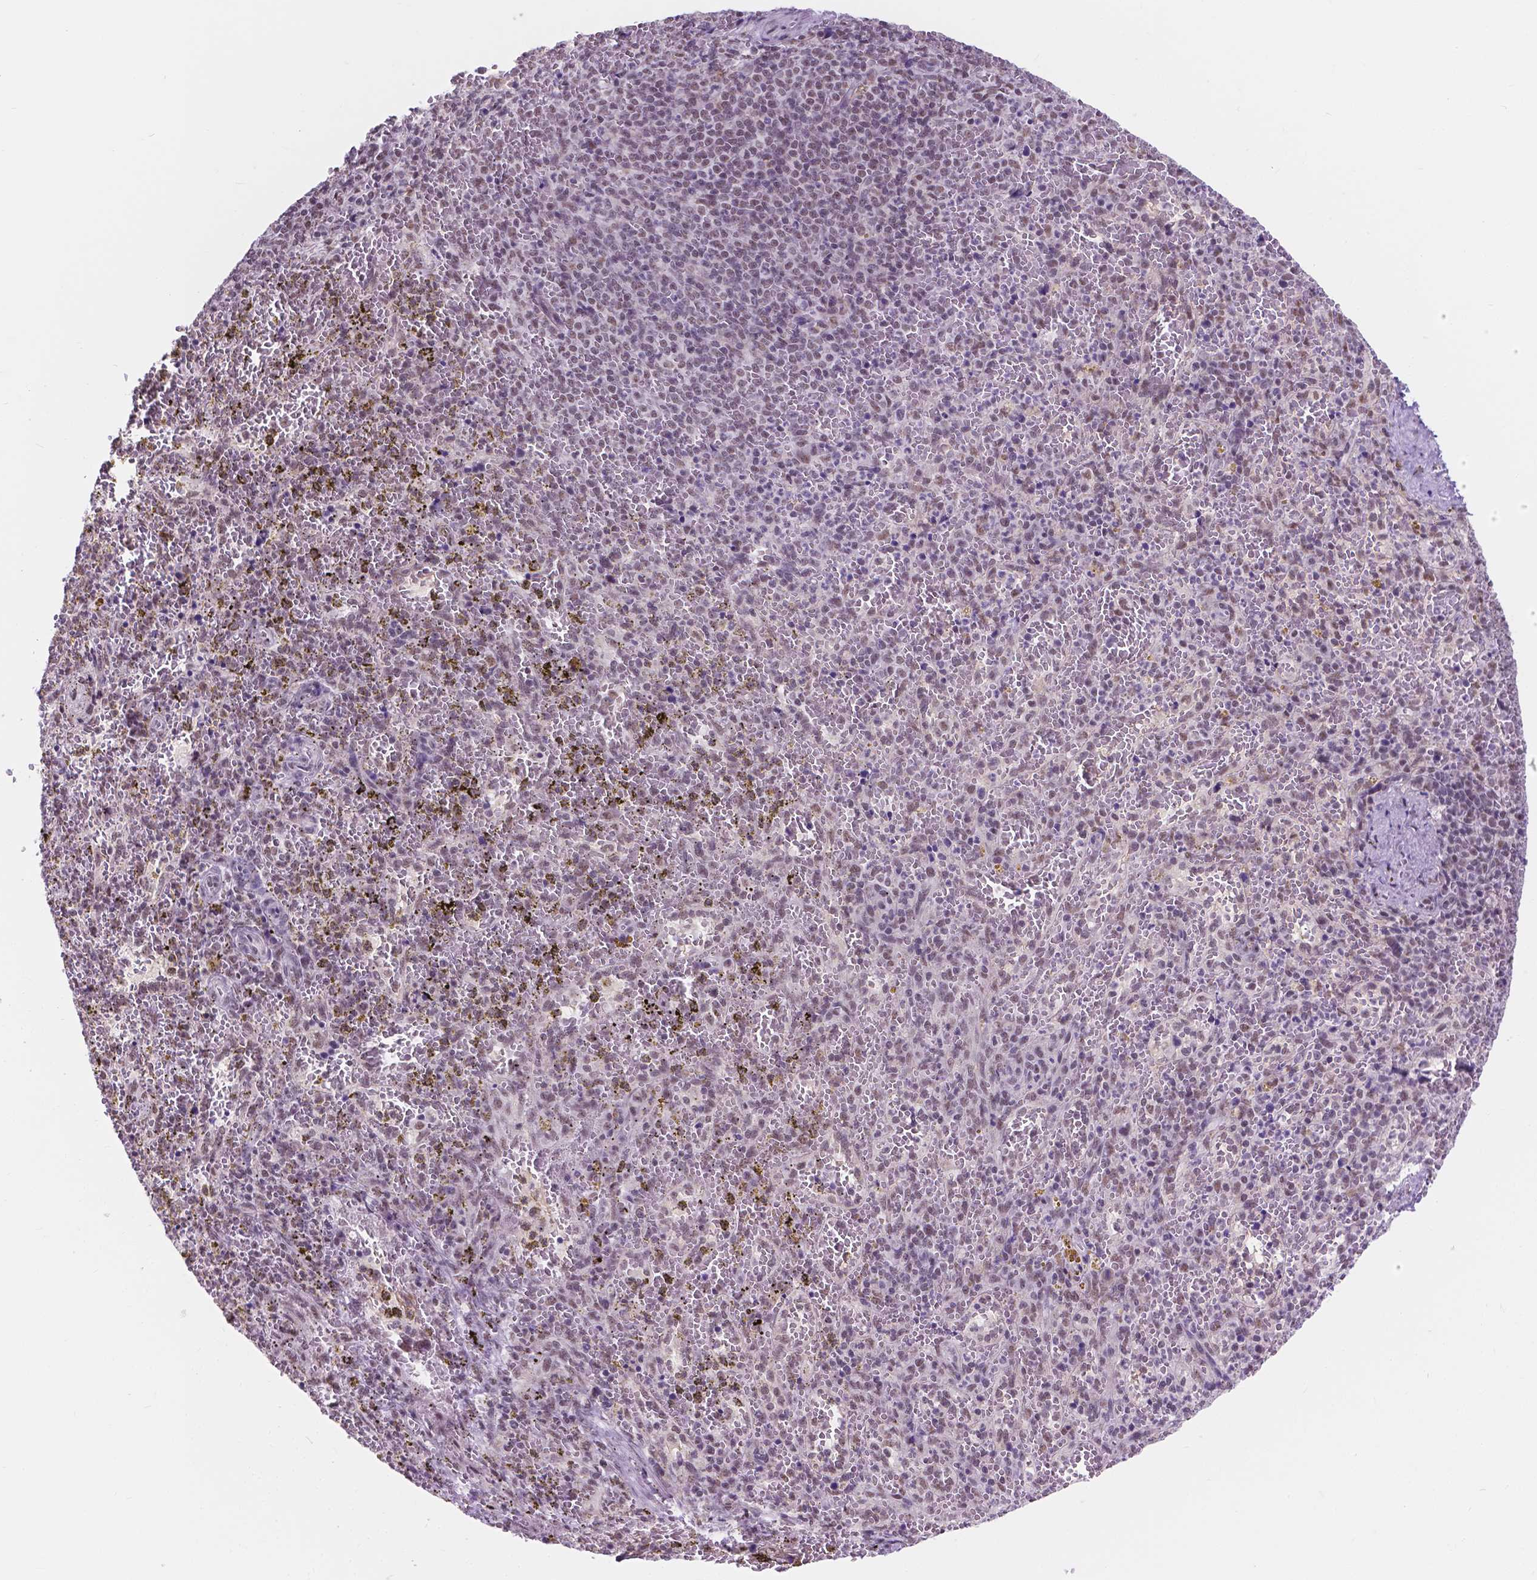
{"staining": {"intensity": "weak", "quantity": "<25%", "location": "nuclear"}, "tissue": "spleen", "cell_type": "Cells in red pulp", "image_type": "normal", "snomed": [{"axis": "morphology", "description": "Normal tissue, NOS"}, {"axis": "topography", "description": "Spleen"}], "caption": "Cells in red pulp show no significant staining in unremarkable spleen. (Immunohistochemistry (ihc), brightfield microscopy, high magnification).", "gene": "BCAS2", "patient": {"sex": "female", "age": 50}}